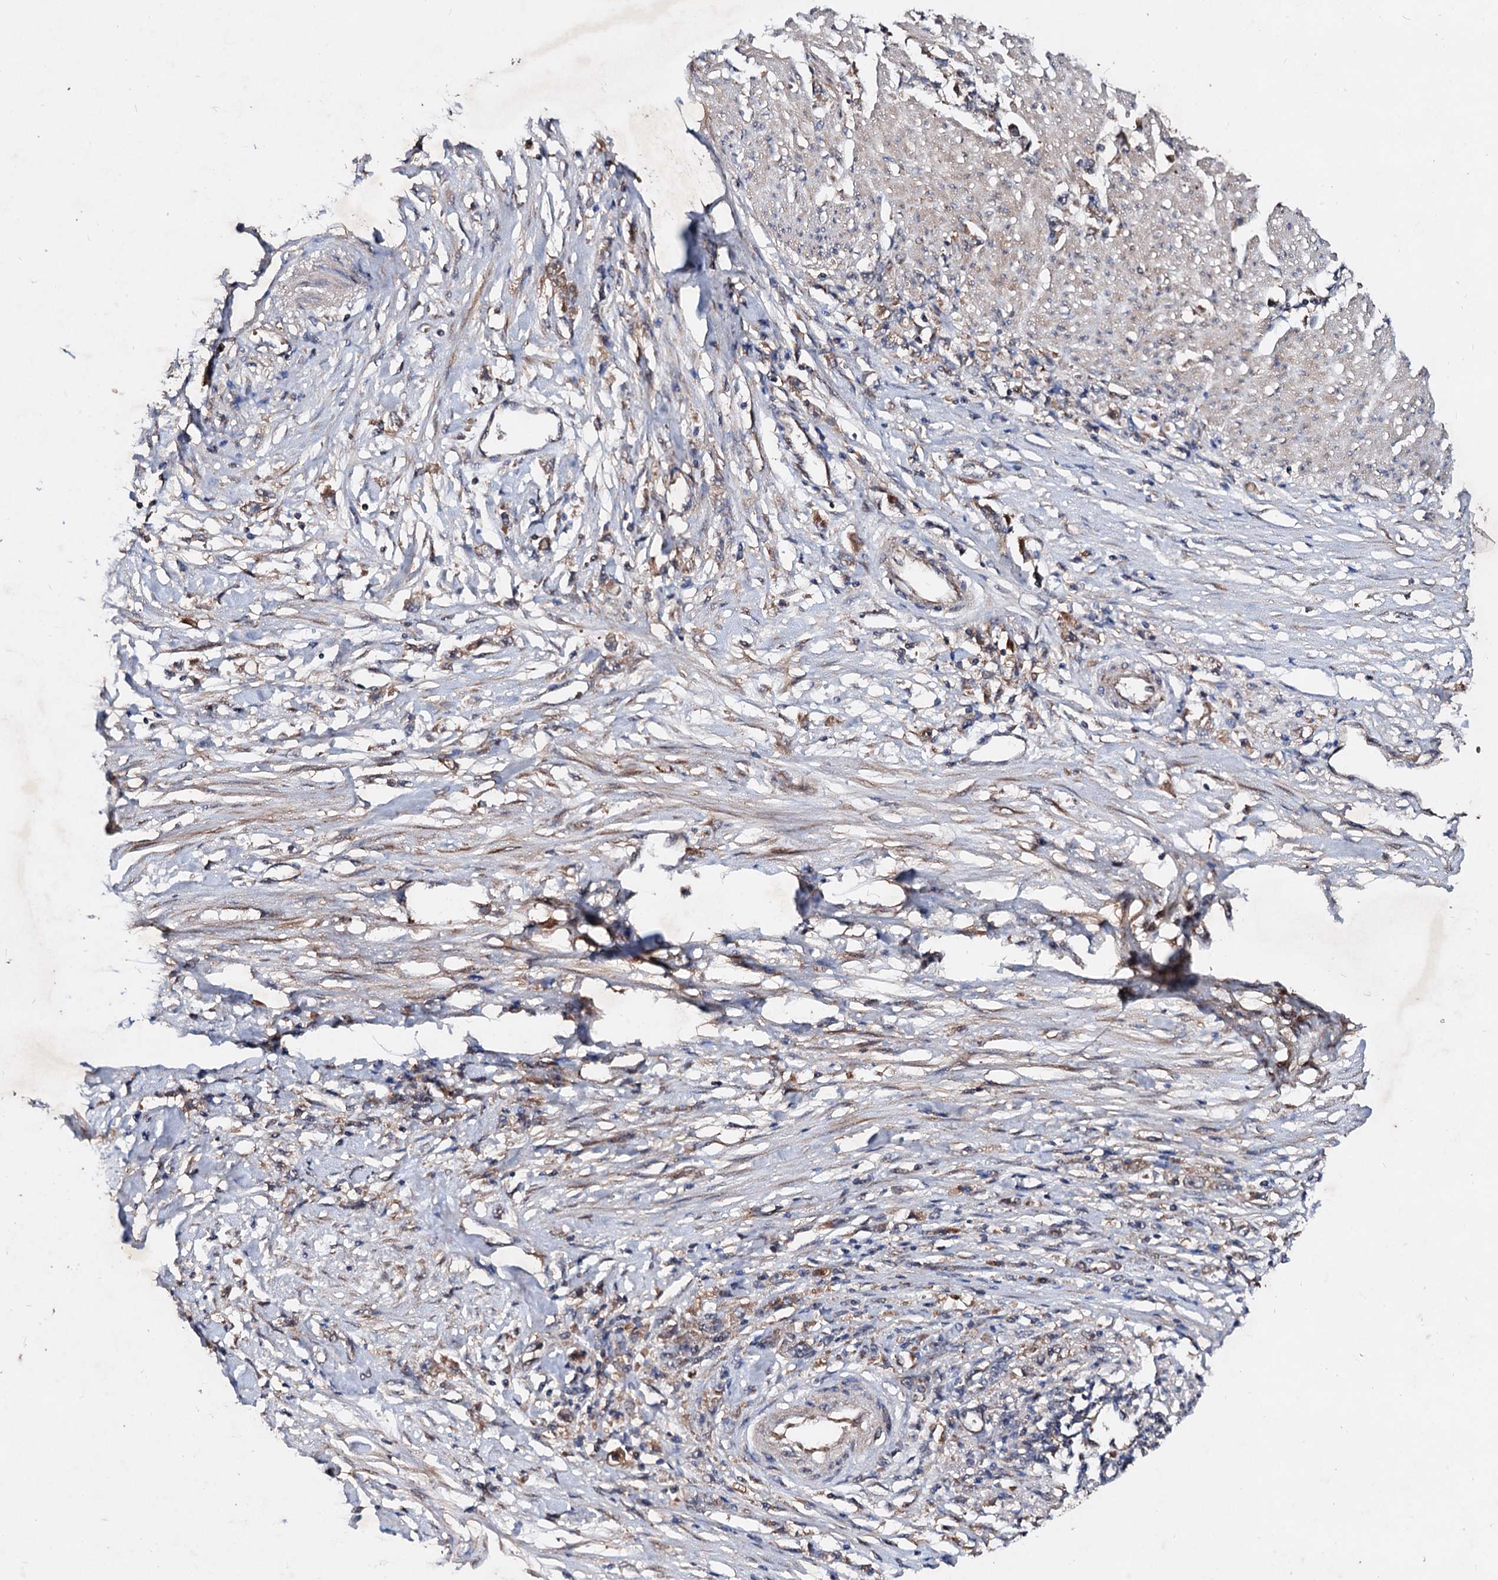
{"staining": {"intensity": "moderate", "quantity": ">75%", "location": "cytoplasmic/membranous"}, "tissue": "stomach cancer", "cell_type": "Tumor cells", "image_type": "cancer", "snomed": [{"axis": "morphology", "description": "Adenocarcinoma, NOS"}, {"axis": "topography", "description": "Stomach"}], "caption": "High-power microscopy captured an immunohistochemistry image of stomach cancer, revealing moderate cytoplasmic/membranous positivity in approximately >75% of tumor cells.", "gene": "EXTL1", "patient": {"sex": "female", "age": 59}}